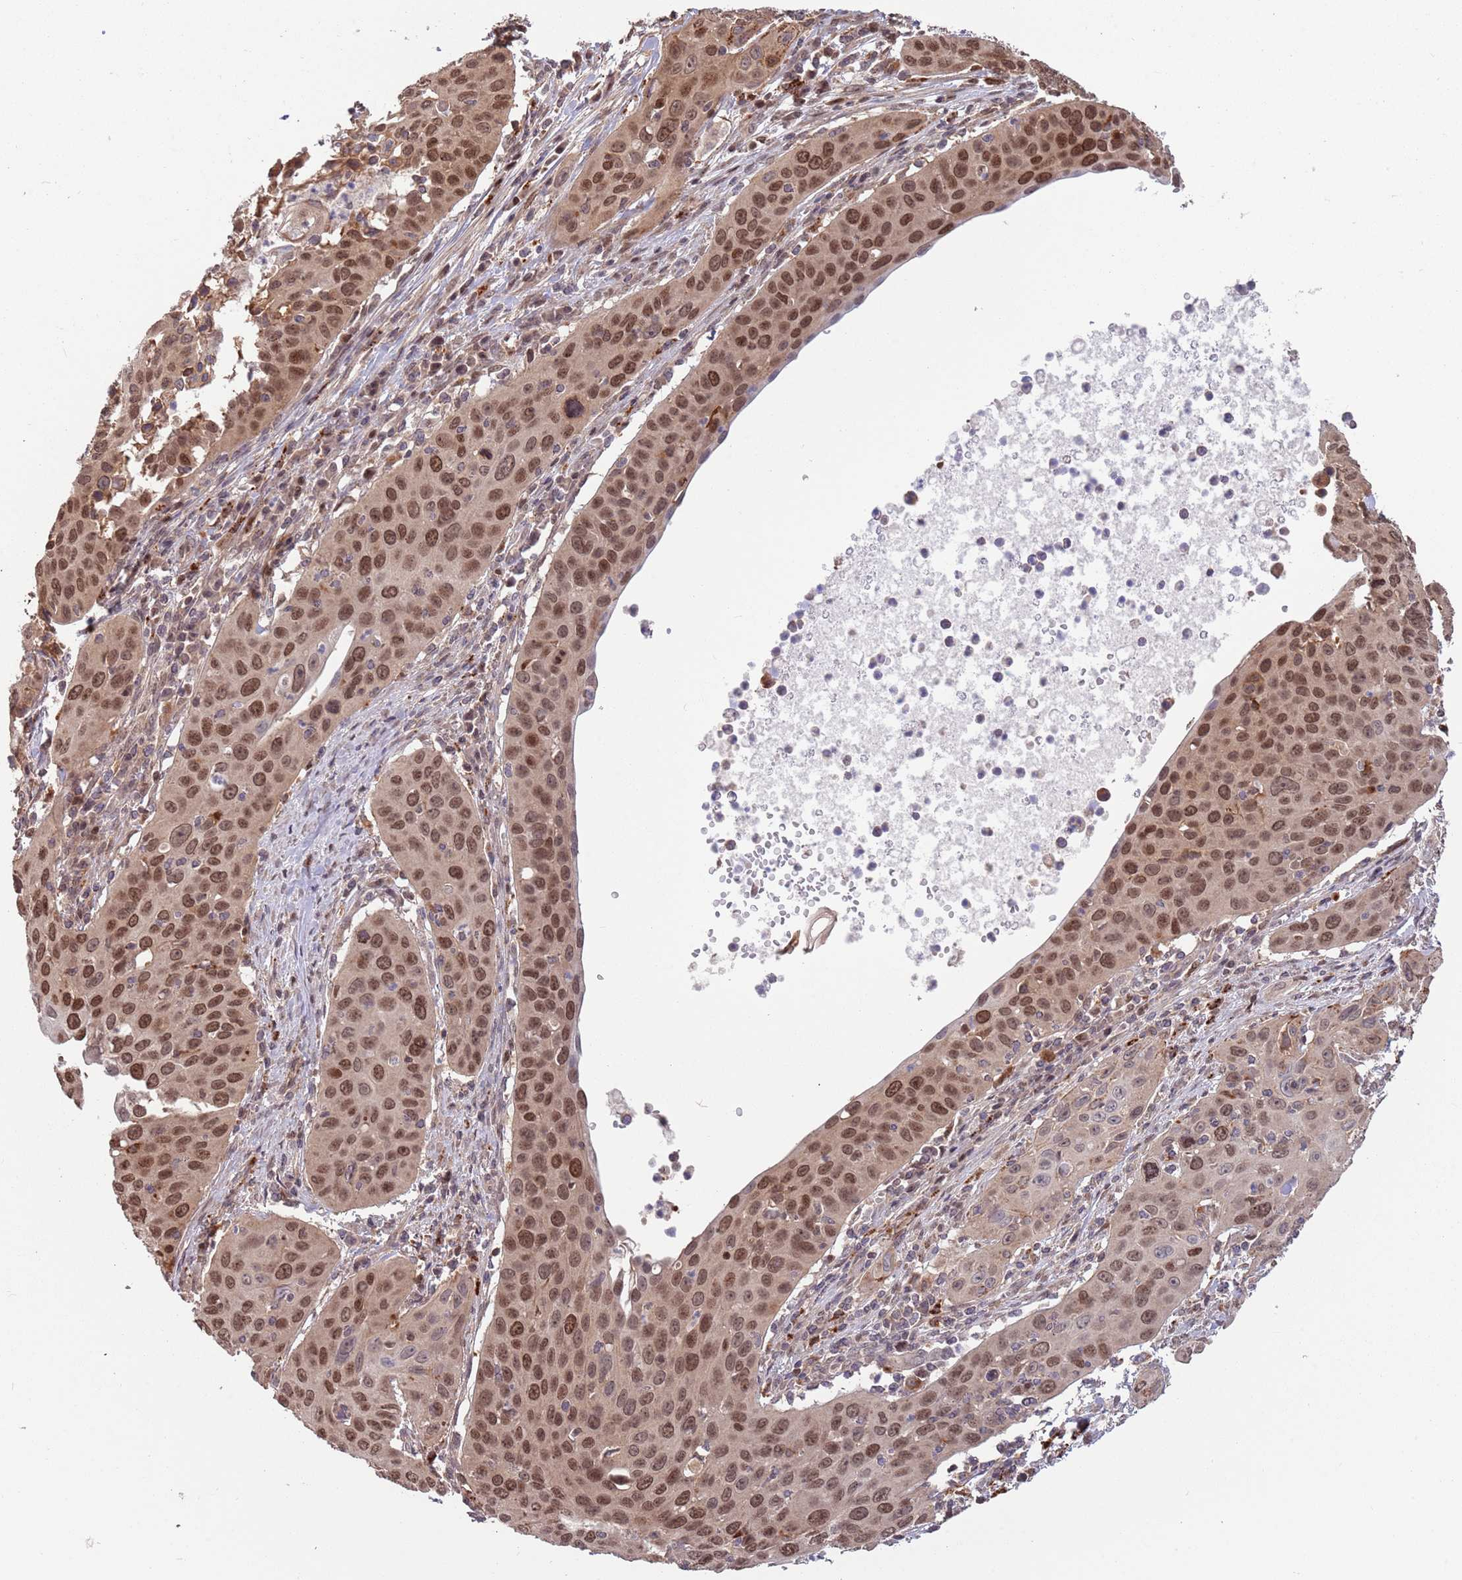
{"staining": {"intensity": "moderate", "quantity": ">75%", "location": "nuclear"}, "tissue": "cervical cancer", "cell_type": "Tumor cells", "image_type": "cancer", "snomed": [{"axis": "morphology", "description": "Squamous cell carcinoma, NOS"}, {"axis": "topography", "description": "Cervix"}], "caption": "Immunohistochemistry histopathology image of human cervical cancer stained for a protein (brown), which demonstrates medium levels of moderate nuclear staining in approximately >75% of tumor cells.", "gene": "SALL1", "patient": {"sex": "female", "age": 36}}